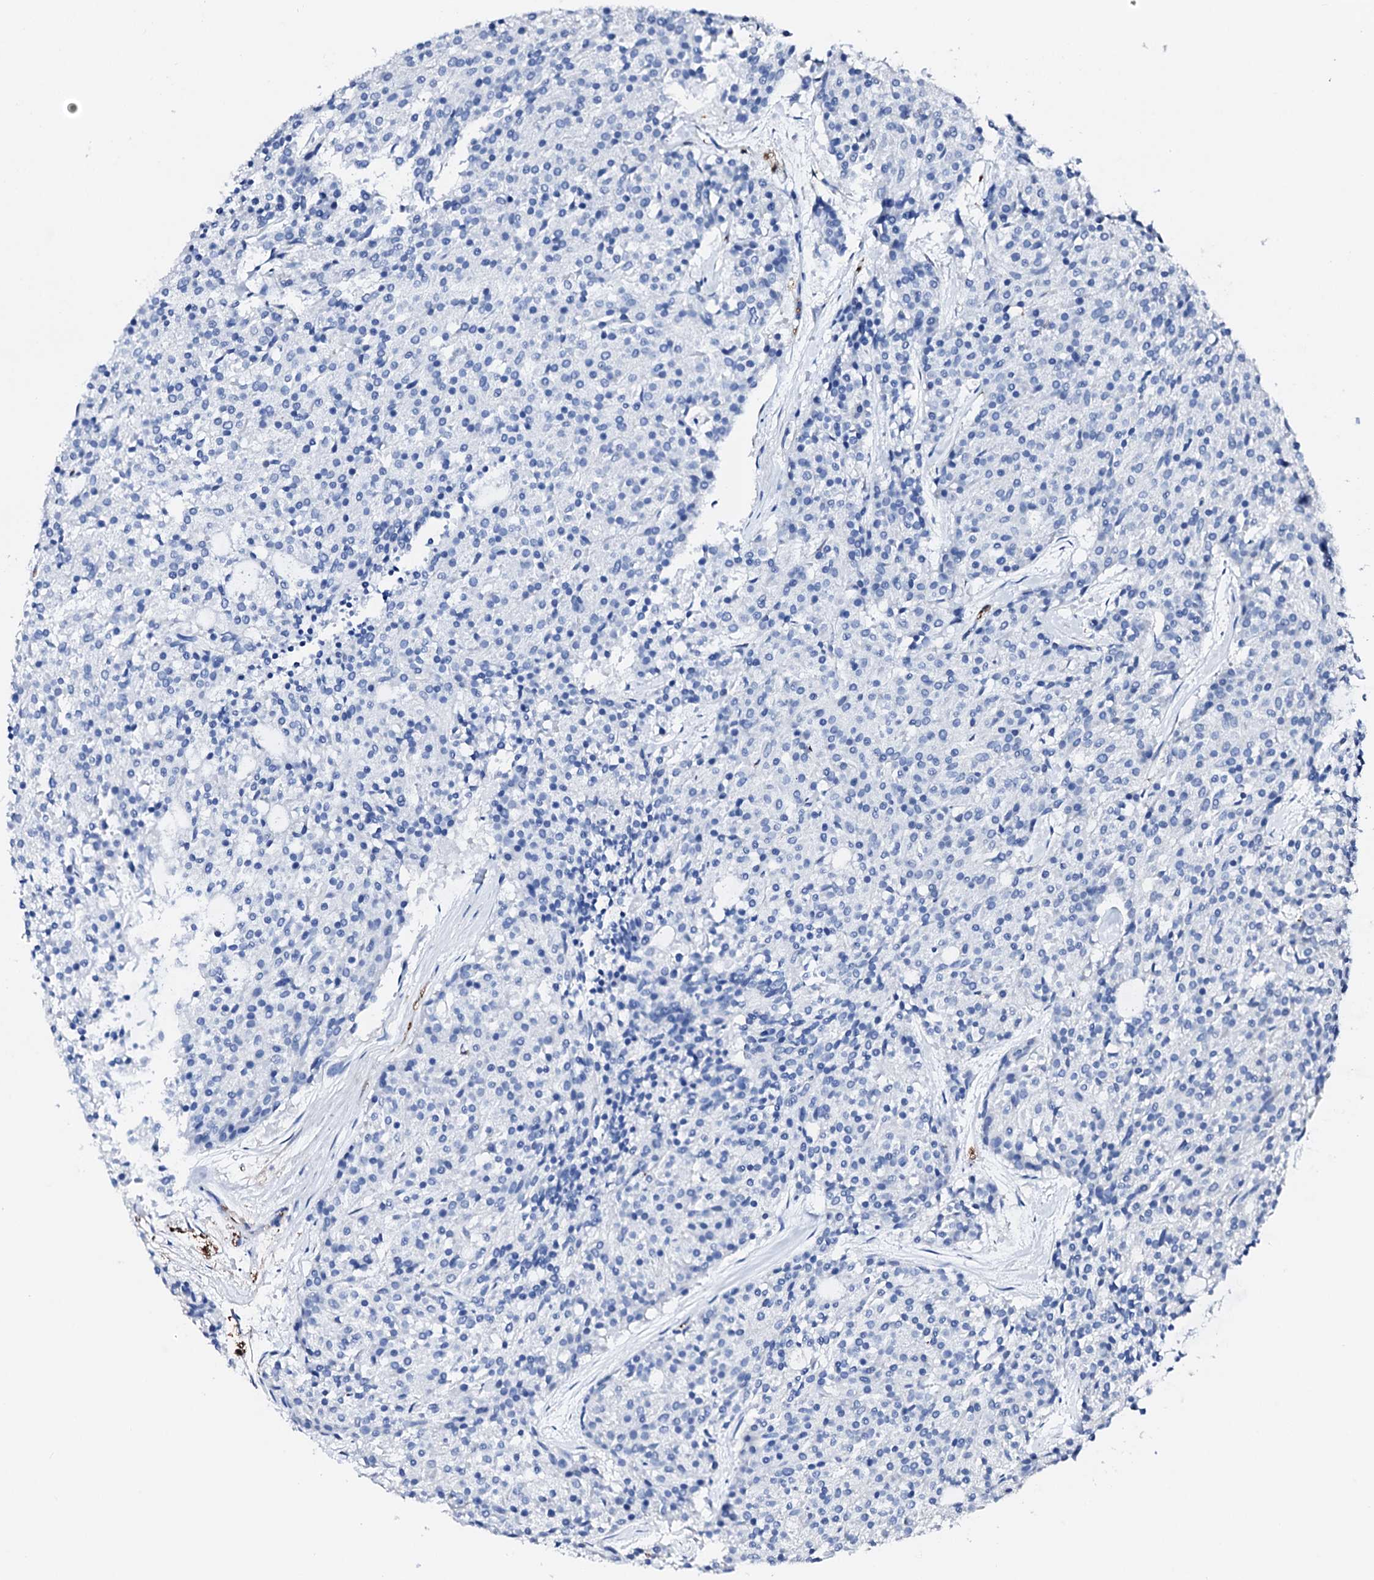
{"staining": {"intensity": "negative", "quantity": "none", "location": "none"}, "tissue": "carcinoid", "cell_type": "Tumor cells", "image_type": "cancer", "snomed": [{"axis": "morphology", "description": "Carcinoid, malignant, NOS"}, {"axis": "topography", "description": "Pancreas"}], "caption": "Tumor cells show no significant protein expression in carcinoid.", "gene": "NRIP2", "patient": {"sex": "female", "age": 54}}